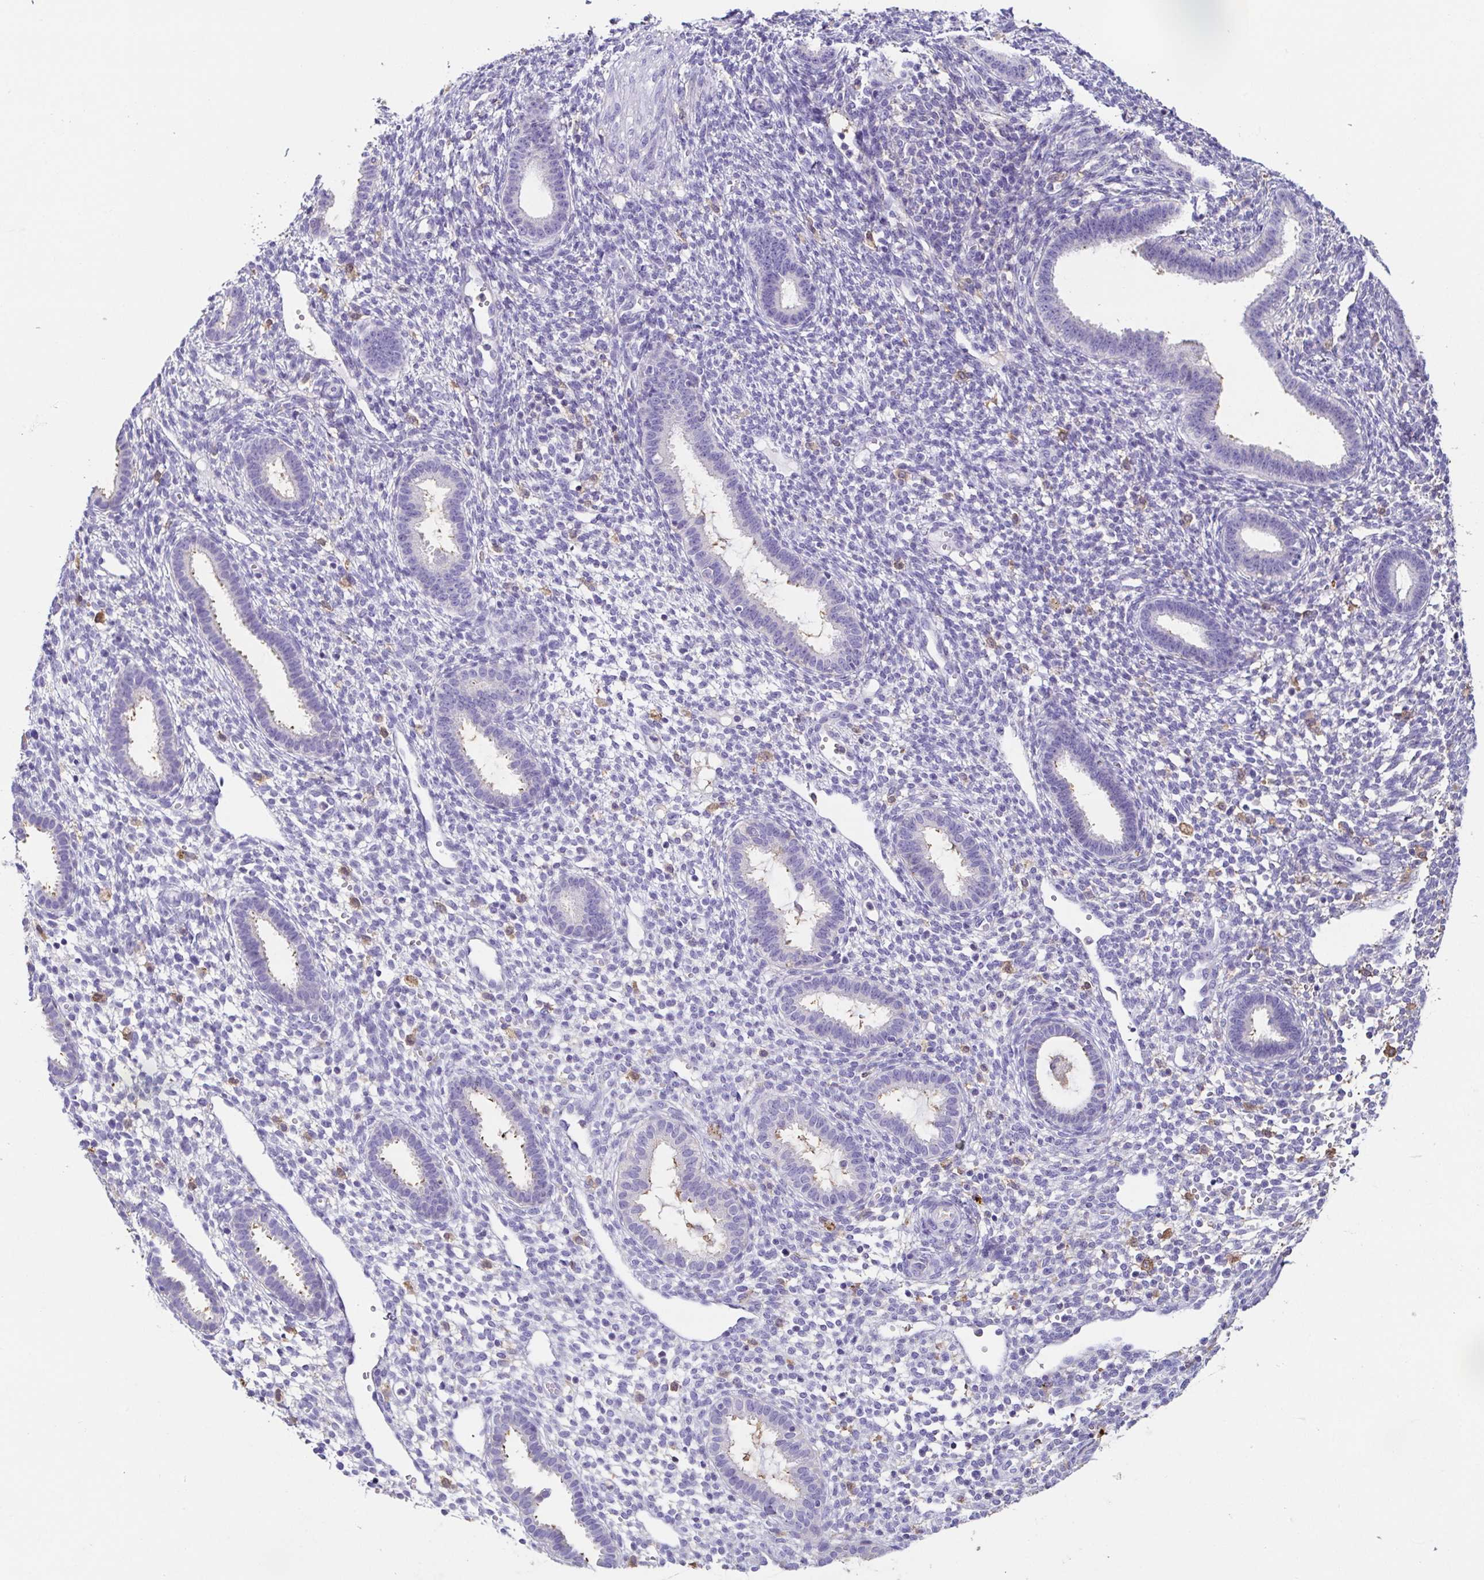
{"staining": {"intensity": "negative", "quantity": "none", "location": "none"}, "tissue": "endometrium", "cell_type": "Cells in endometrial stroma", "image_type": "normal", "snomed": [{"axis": "morphology", "description": "Normal tissue, NOS"}, {"axis": "topography", "description": "Endometrium"}], "caption": "This image is of unremarkable endometrium stained with immunohistochemistry to label a protein in brown with the nuclei are counter-stained blue. There is no expression in cells in endometrial stroma. (Immunohistochemistry, brightfield microscopy, high magnification).", "gene": "ANXA10", "patient": {"sex": "female", "age": 36}}